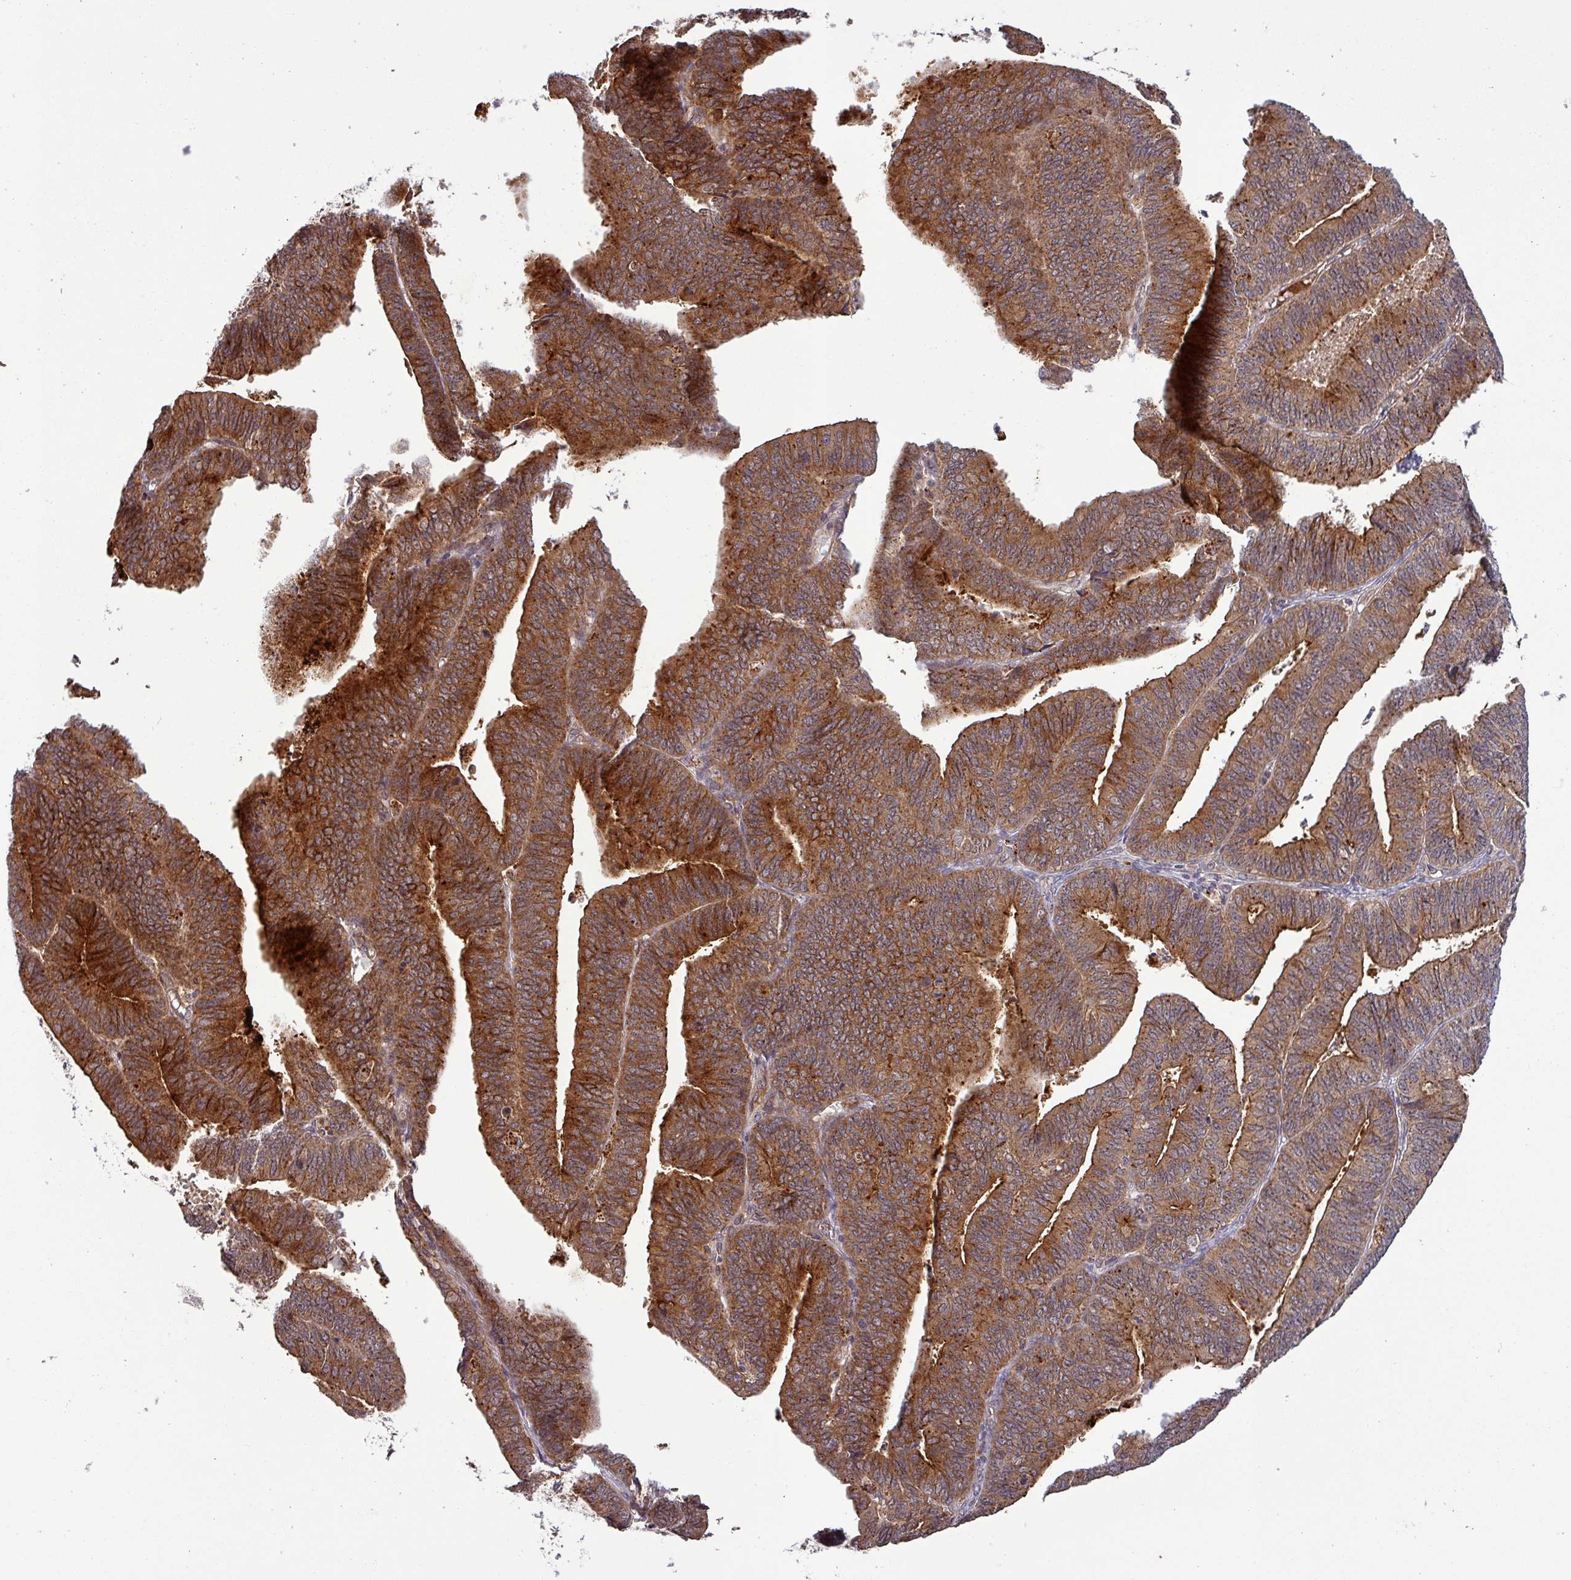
{"staining": {"intensity": "strong", "quantity": ">75%", "location": "cytoplasmic/membranous"}, "tissue": "endometrial cancer", "cell_type": "Tumor cells", "image_type": "cancer", "snomed": [{"axis": "morphology", "description": "Adenocarcinoma, NOS"}, {"axis": "topography", "description": "Endometrium"}], "caption": "Human endometrial adenocarcinoma stained for a protein (brown) reveals strong cytoplasmic/membranous positive expression in about >75% of tumor cells.", "gene": "PUS1", "patient": {"sex": "female", "age": 73}}